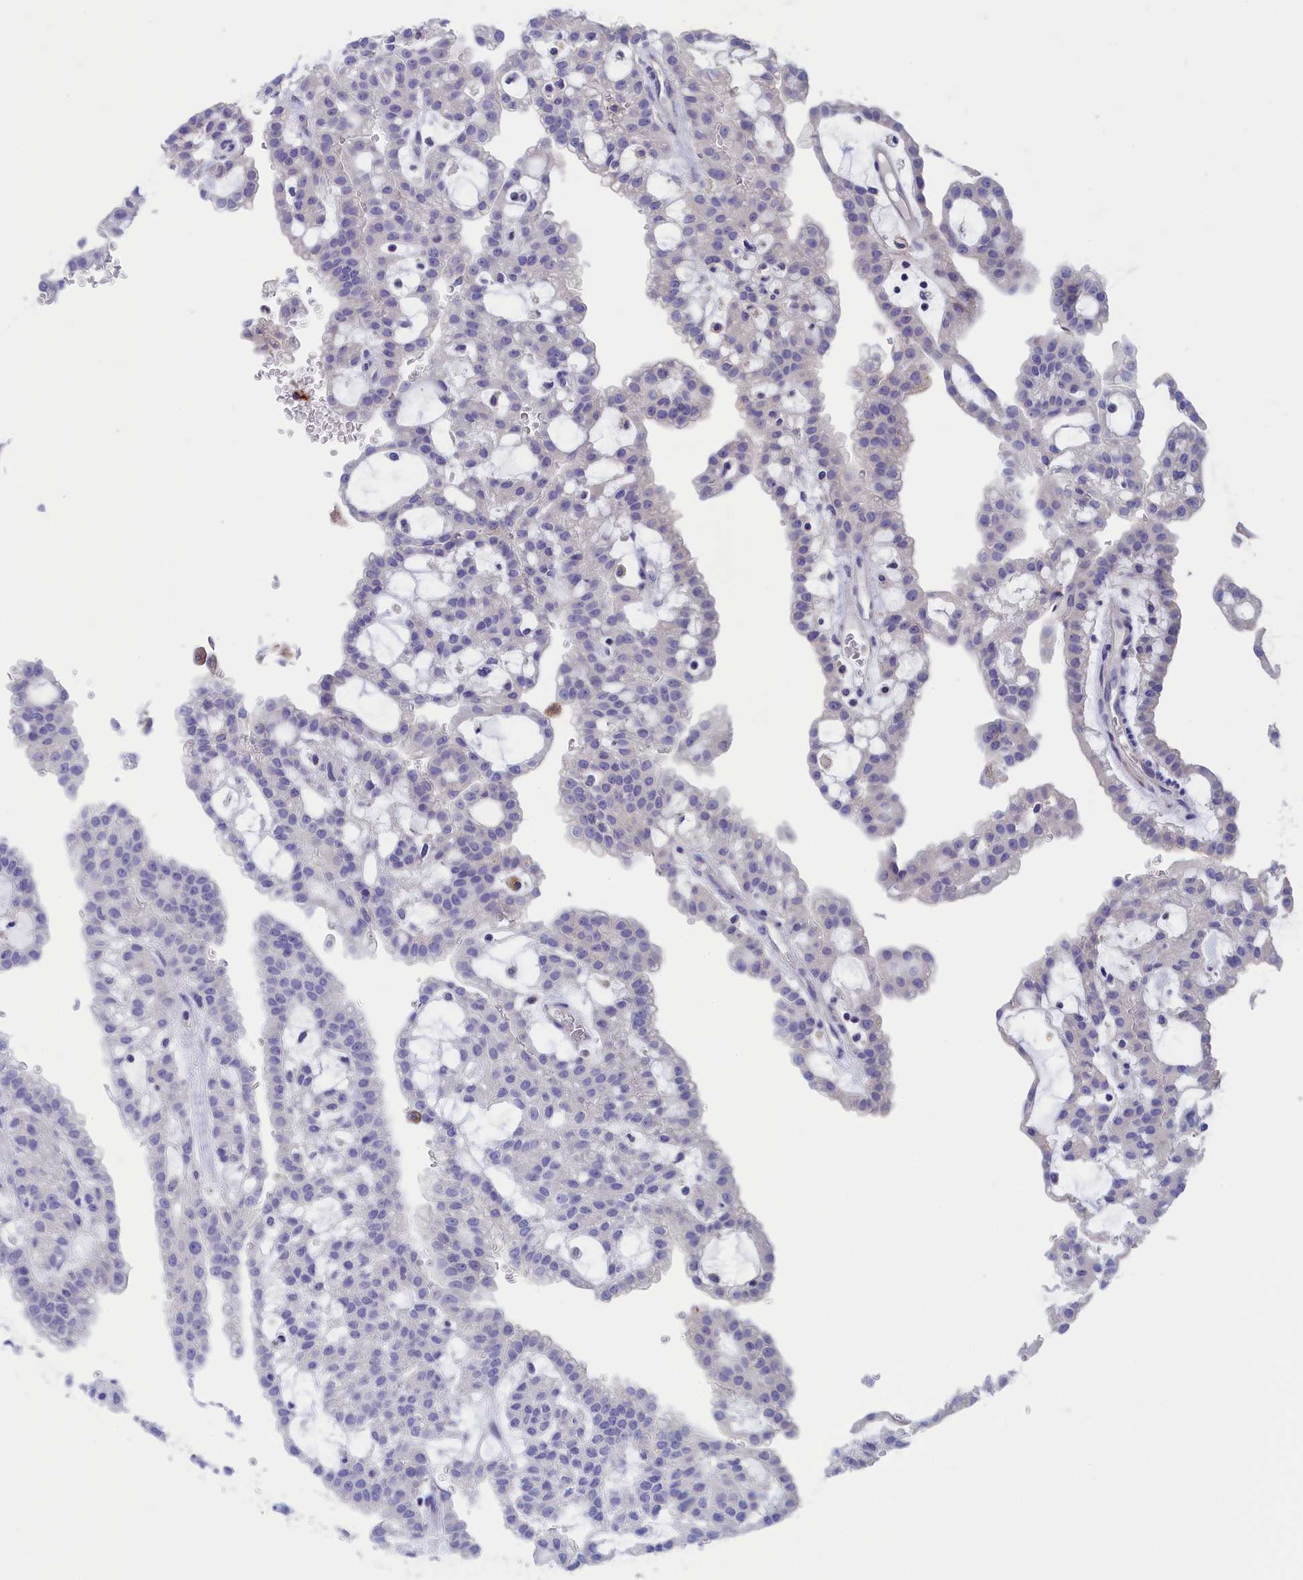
{"staining": {"intensity": "negative", "quantity": "none", "location": "none"}, "tissue": "renal cancer", "cell_type": "Tumor cells", "image_type": "cancer", "snomed": [{"axis": "morphology", "description": "Adenocarcinoma, NOS"}, {"axis": "topography", "description": "Kidney"}], "caption": "A micrograph of human renal adenocarcinoma is negative for staining in tumor cells.", "gene": "VPS35L", "patient": {"sex": "male", "age": 63}}